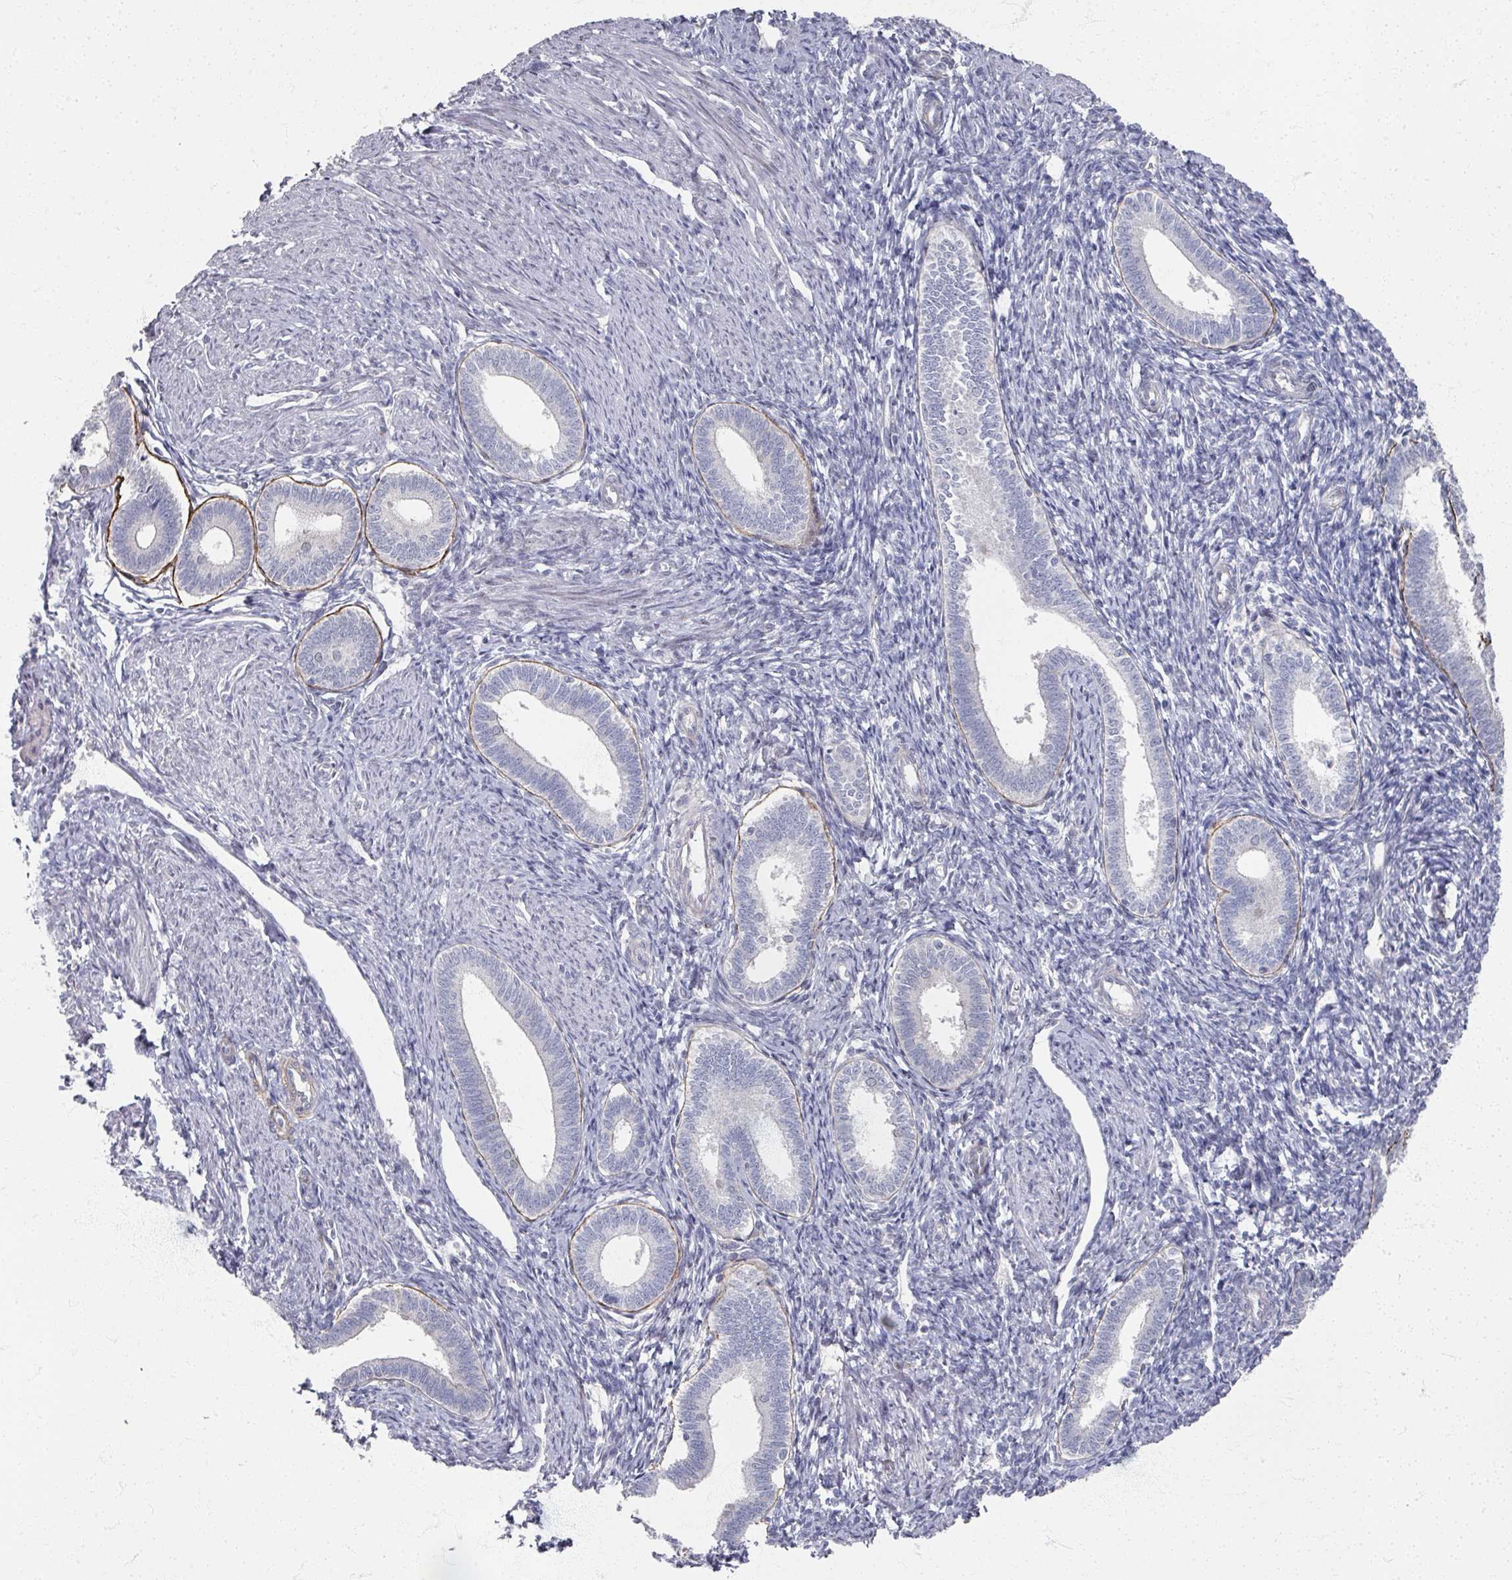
{"staining": {"intensity": "negative", "quantity": "none", "location": "none"}, "tissue": "endometrium", "cell_type": "Cells in endometrial stroma", "image_type": "normal", "snomed": [{"axis": "morphology", "description": "Normal tissue, NOS"}, {"axis": "topography", "description": "Endometrium"}], "caption": "Human endometrium stained for a protein using immunohistochemistry displays no positivity in cells in endometrial stroma.", "gene": "TTYH3", "patient": {"sex": "female", "age": 41}}